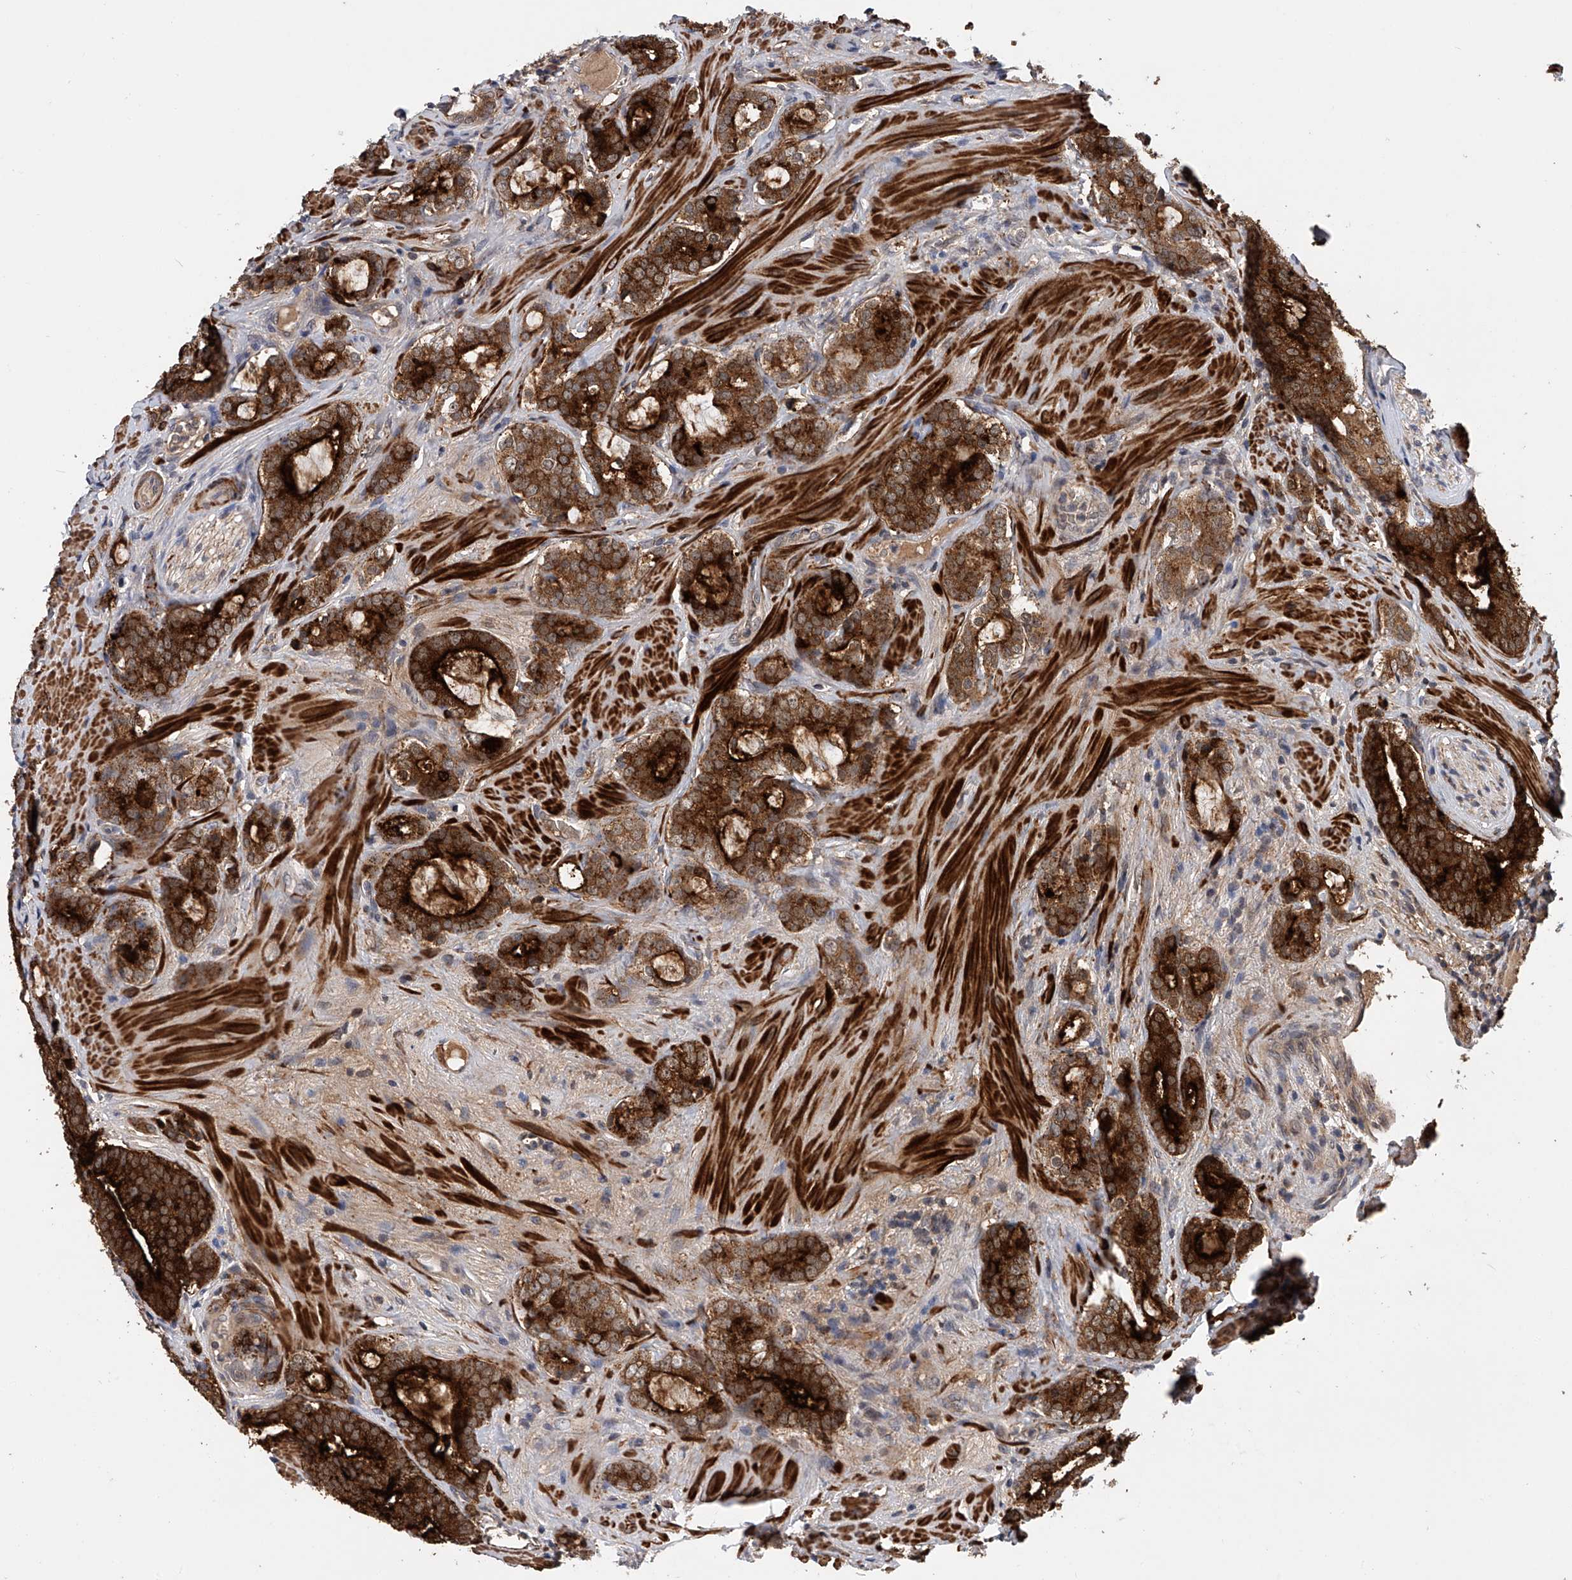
{"staining": {"intensity": "strong", "quantity": ">75%", "location": "cytoplasmic/membranous"}, "tissue": "prostate cancer", "cell_type": "Tumor cells", "image_type": "cancer", "snomed": [{"axis": "morphology", "description": "Adenocarcinoma, High grade"}, {"axis": "topography", "description": "Prostate"}], "caption": "The histopathology image demonstrates a brown stain indicating the presence of a protein in the cytoplasmic/membranous of tumor cells in prostate cancer. Nuclei are stained in blue.", "gene": "SPOCK1", "patient": {"sex": "male", "age": 63}}